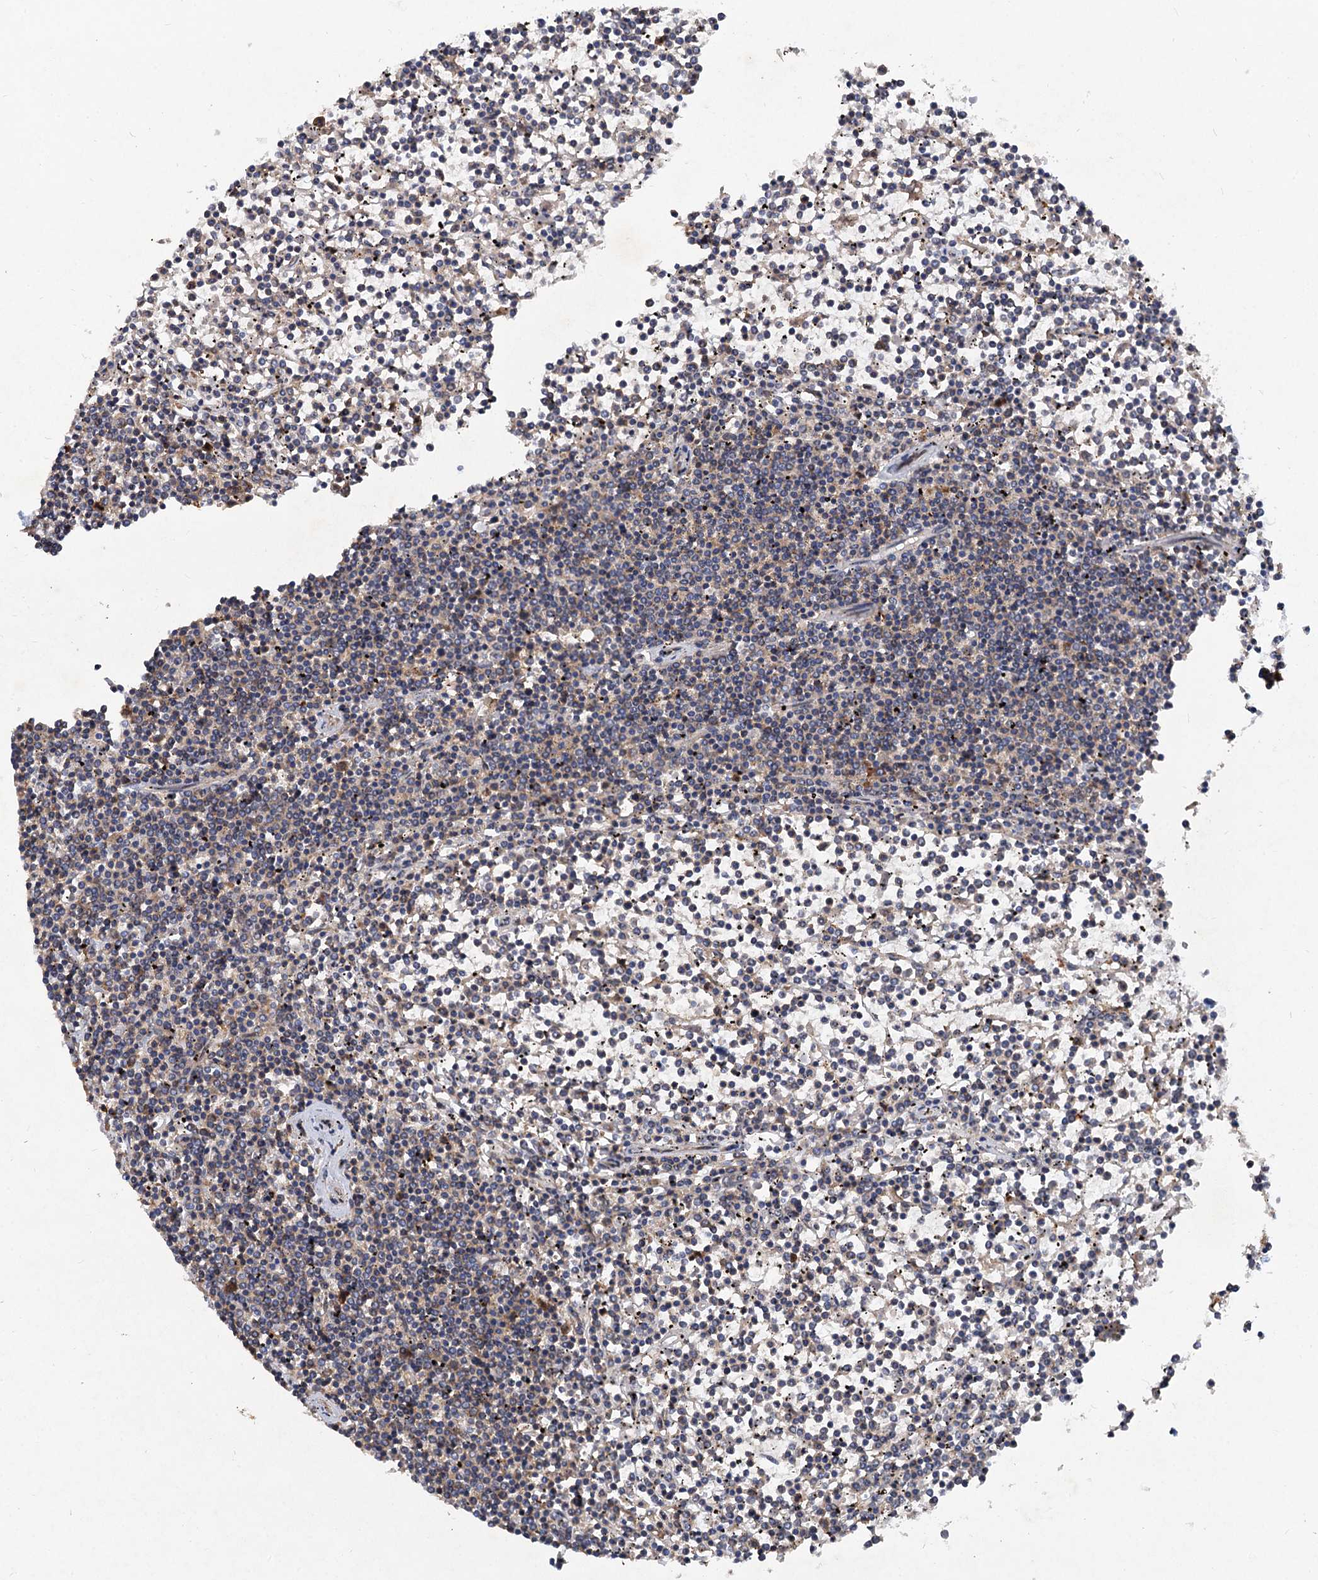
{"staining": {"intensity": "weak", "quantity": "<25%", "location": "cytoplasmic/membranous"}, "tissue": "lymphoma", "cell_type": "Tumor cells", "image_type": "cancer", "snomed": [{"axis": "morphology", "description": "Malignant lymphoma, non-Hodgkin's type, Low grade"}, {"axis": "topography", "description": "Spleen"}], "caption": "The immunohistochemistry image has no significant expression in tumor cells of malignant lymphoma, non-Hodgkin's type (low-grade) tissue. (DAB (3,3'-diaminobenzidine) immunohistochemistry (IHC) with hematoxylin counter stain).", "gene": "ALKBH7", "patient": {"sex": "female", "age": 19}}